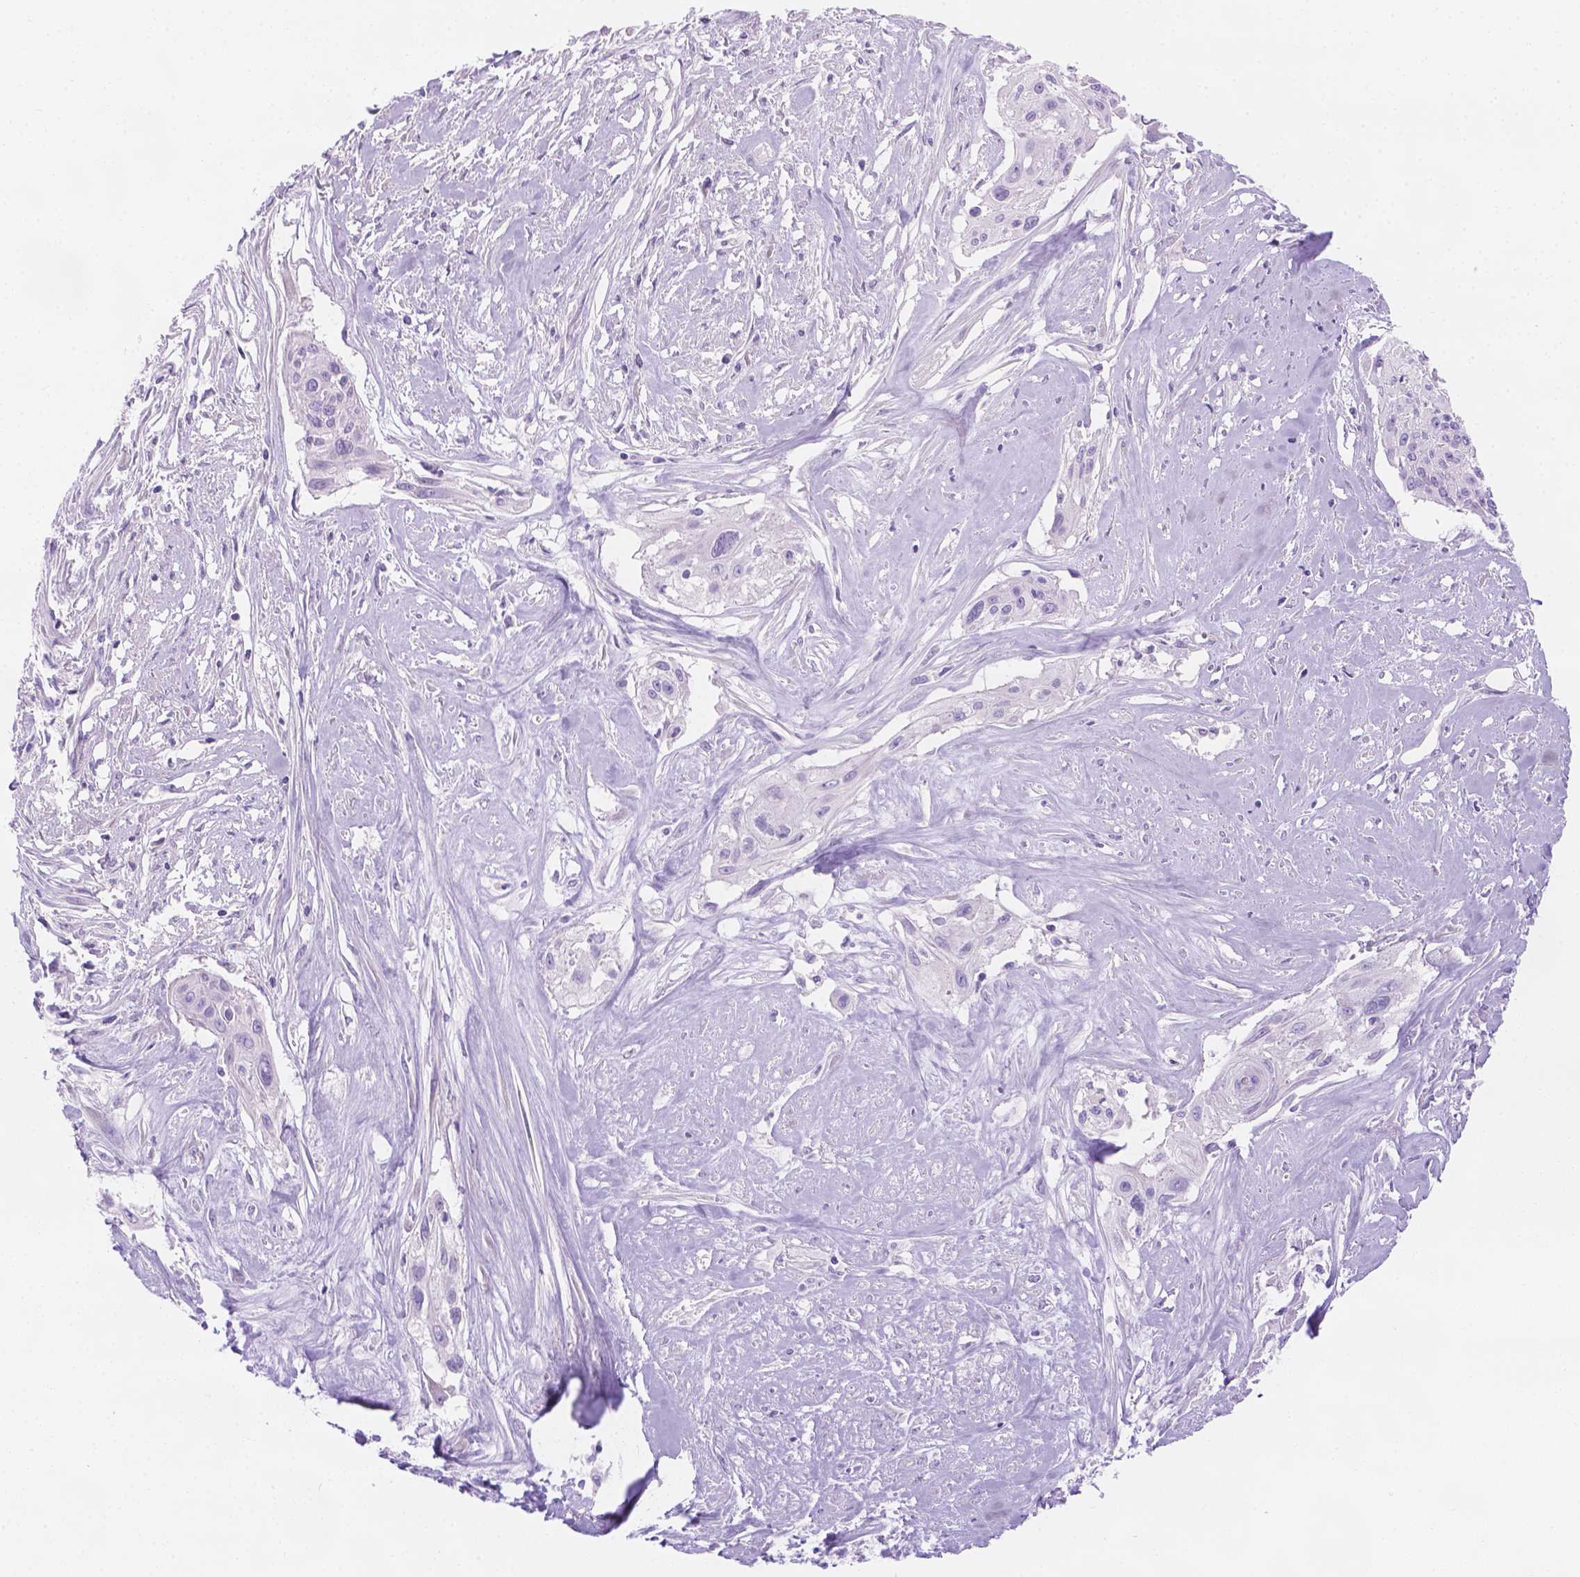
{"staining": {"intensity": "negative", "quantity": "none", "location": "none"}, "tissue": "cervical cancer", "cell_type": "Tumor cells", "image_type": "cancer", "snomed": [{"axis": "morphology", "description": "Squamous cell carcinoma, NOS"}, {"axis": "topography", "description": "Cervix"}], "caption": "High magnification brightfield microscopy of cervical cancer stained with DAB (3,3'-diaminobenzidine) (brown) and counterstained with hematoxylin (blue): tumor cells show no significant expression.", "gene": "MLN", "patient": {"sex": "female", "age": 49}}